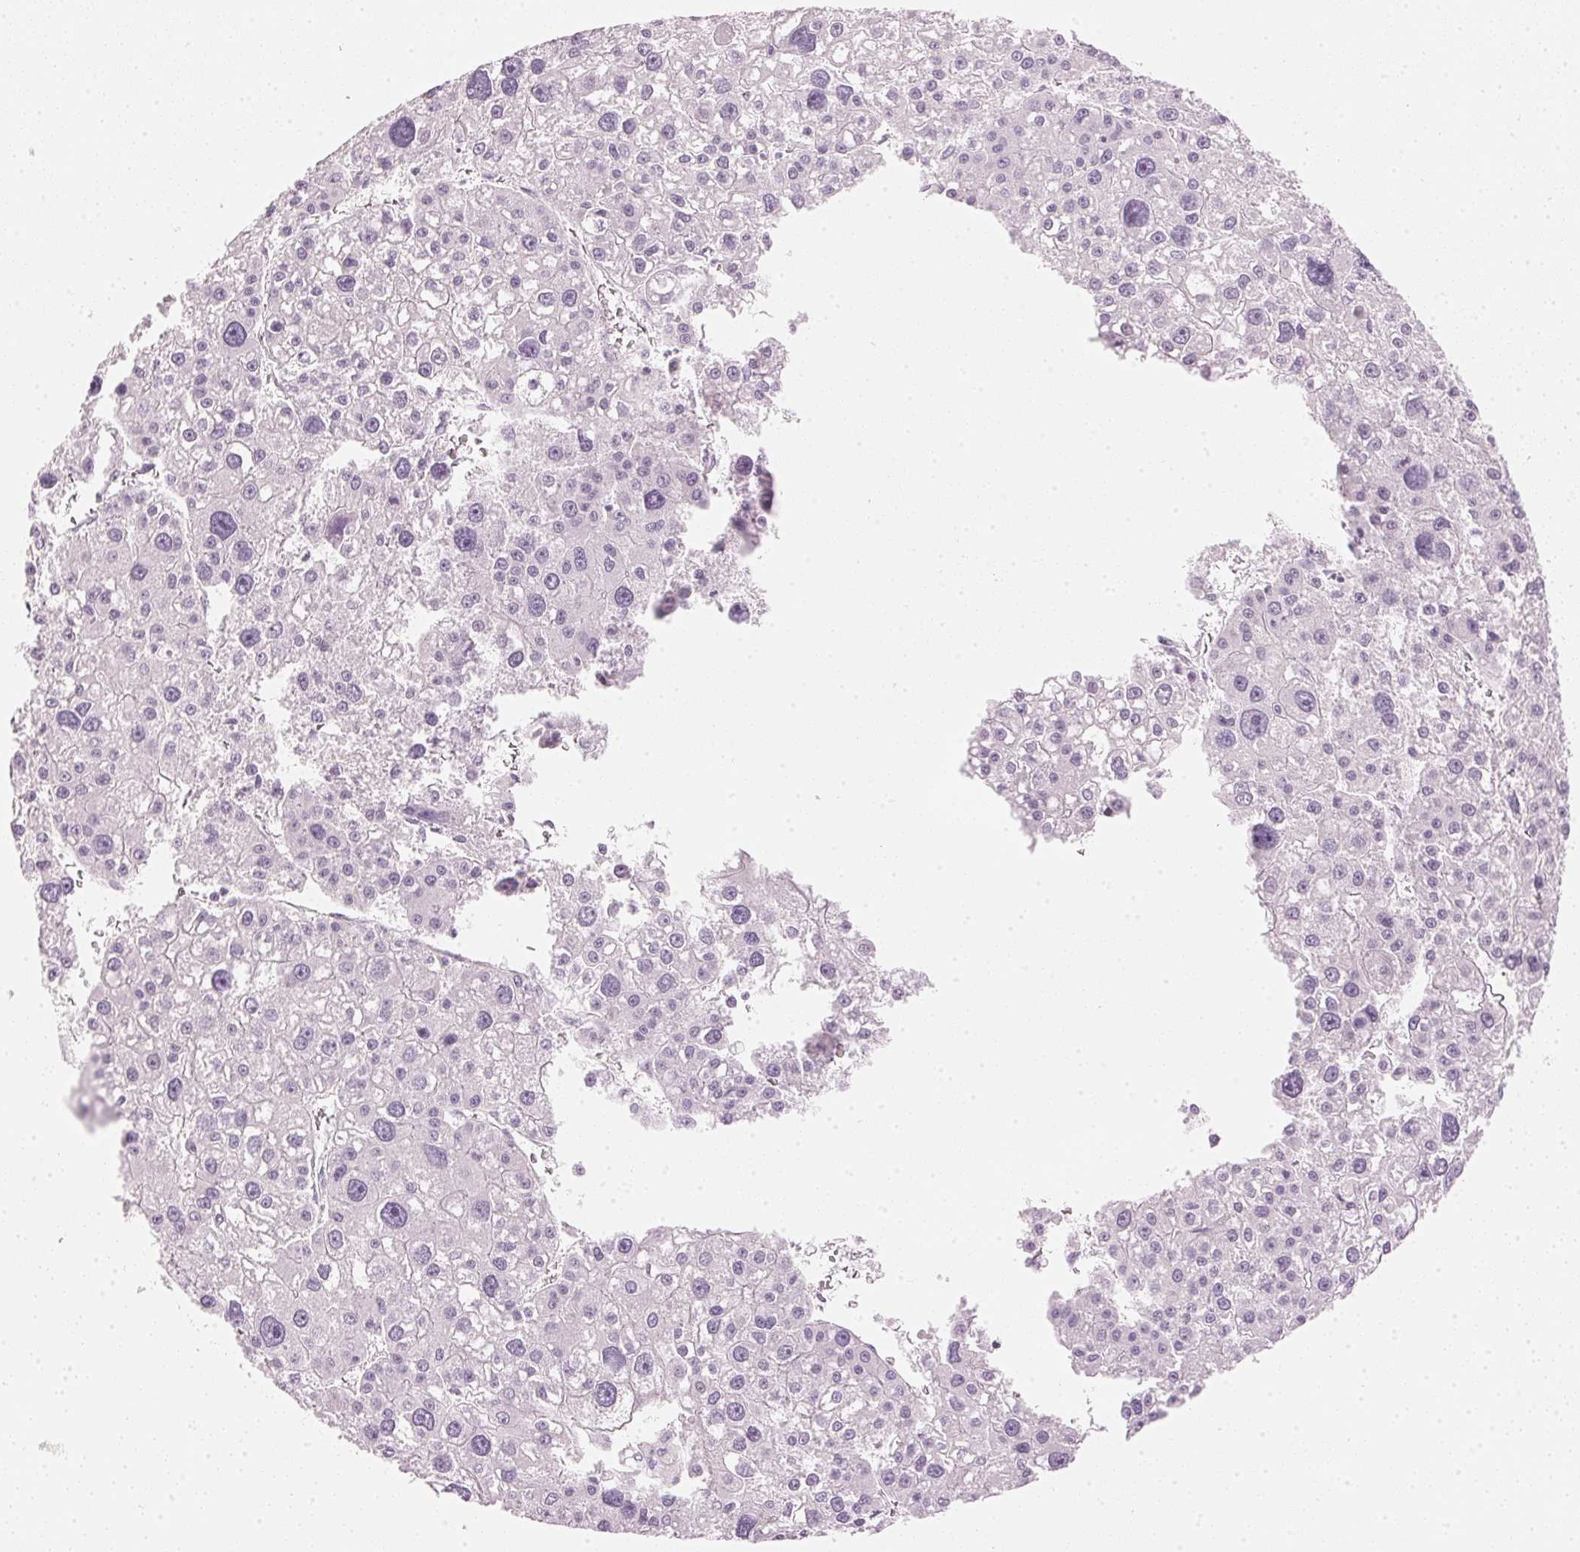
{"staining": {"intensity": "negative", "quantity": "none", "location": "none"}, "tissue": "liver cancer", "cell_type": "Tumor cells", "image_type": "cancer", "snomed": [{"axis": "morphology", "description": "Carcinoma, Hepatocellular, NOS"}, {"axis": "topography", "description": "Liver"}], "caption": "The micrograph displays no staining of tumor cells in liver cancer.", "gene": "IGFBP1", "patient": {"sex": "male", "age": 73}}